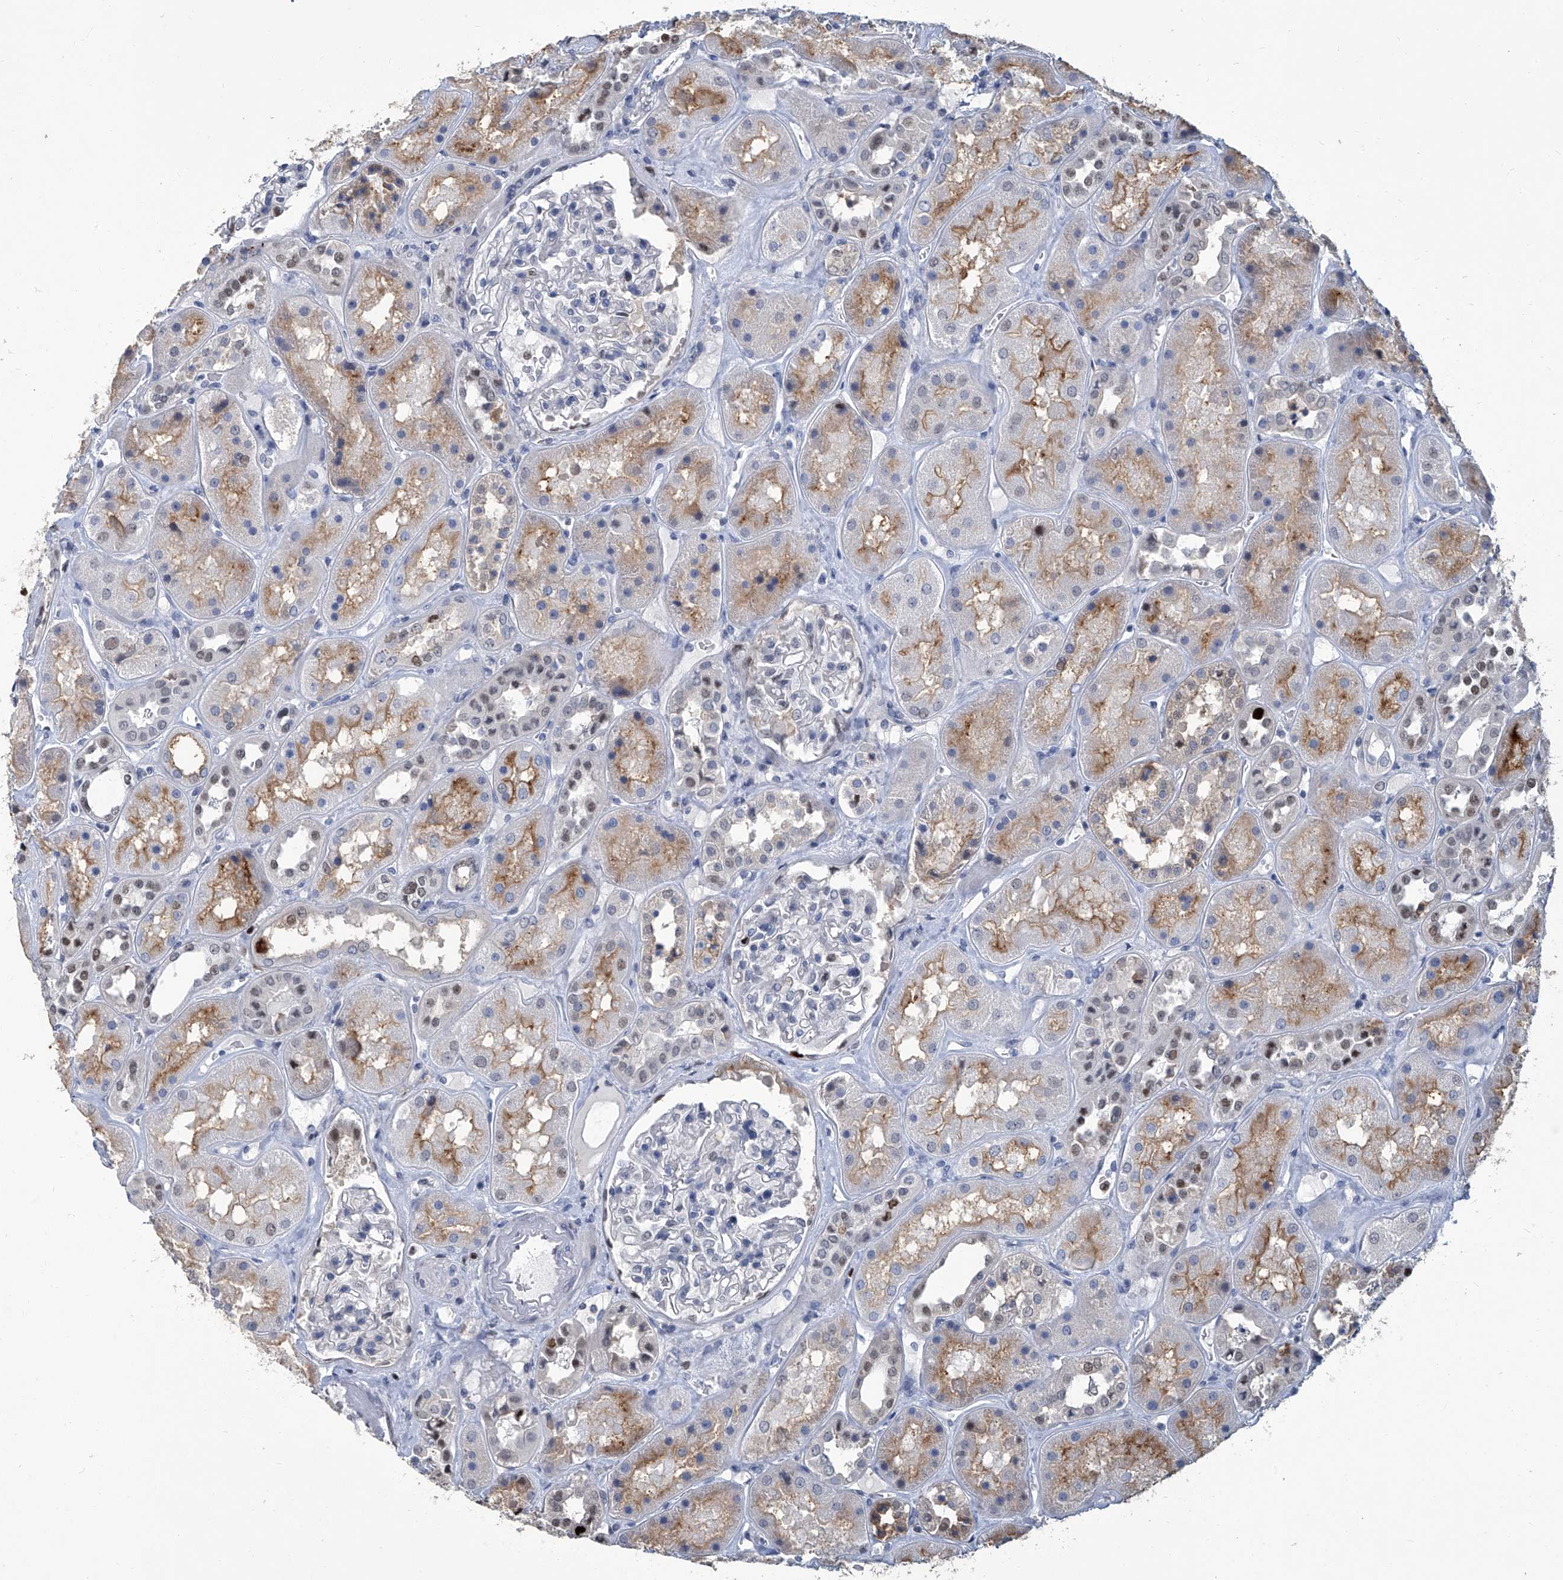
{"staining": {"intensity": "negative", "quantity": "none", "location": "none"}, "tissue": "kidney", "cell_type": "Cells in glomeruli", "image_type": "normal", "snomed": [{"axis": "morphology", "description": "Normal tissue, NOS"}, {"axis": "topography", "description": "Kidney"}], "caption": "Protein analysis of unremarkable kidney demonstrates no significant expression in cells in glomeruli.", "gene": "PCNA", "patient": {"sex": "male", "age": 70}}